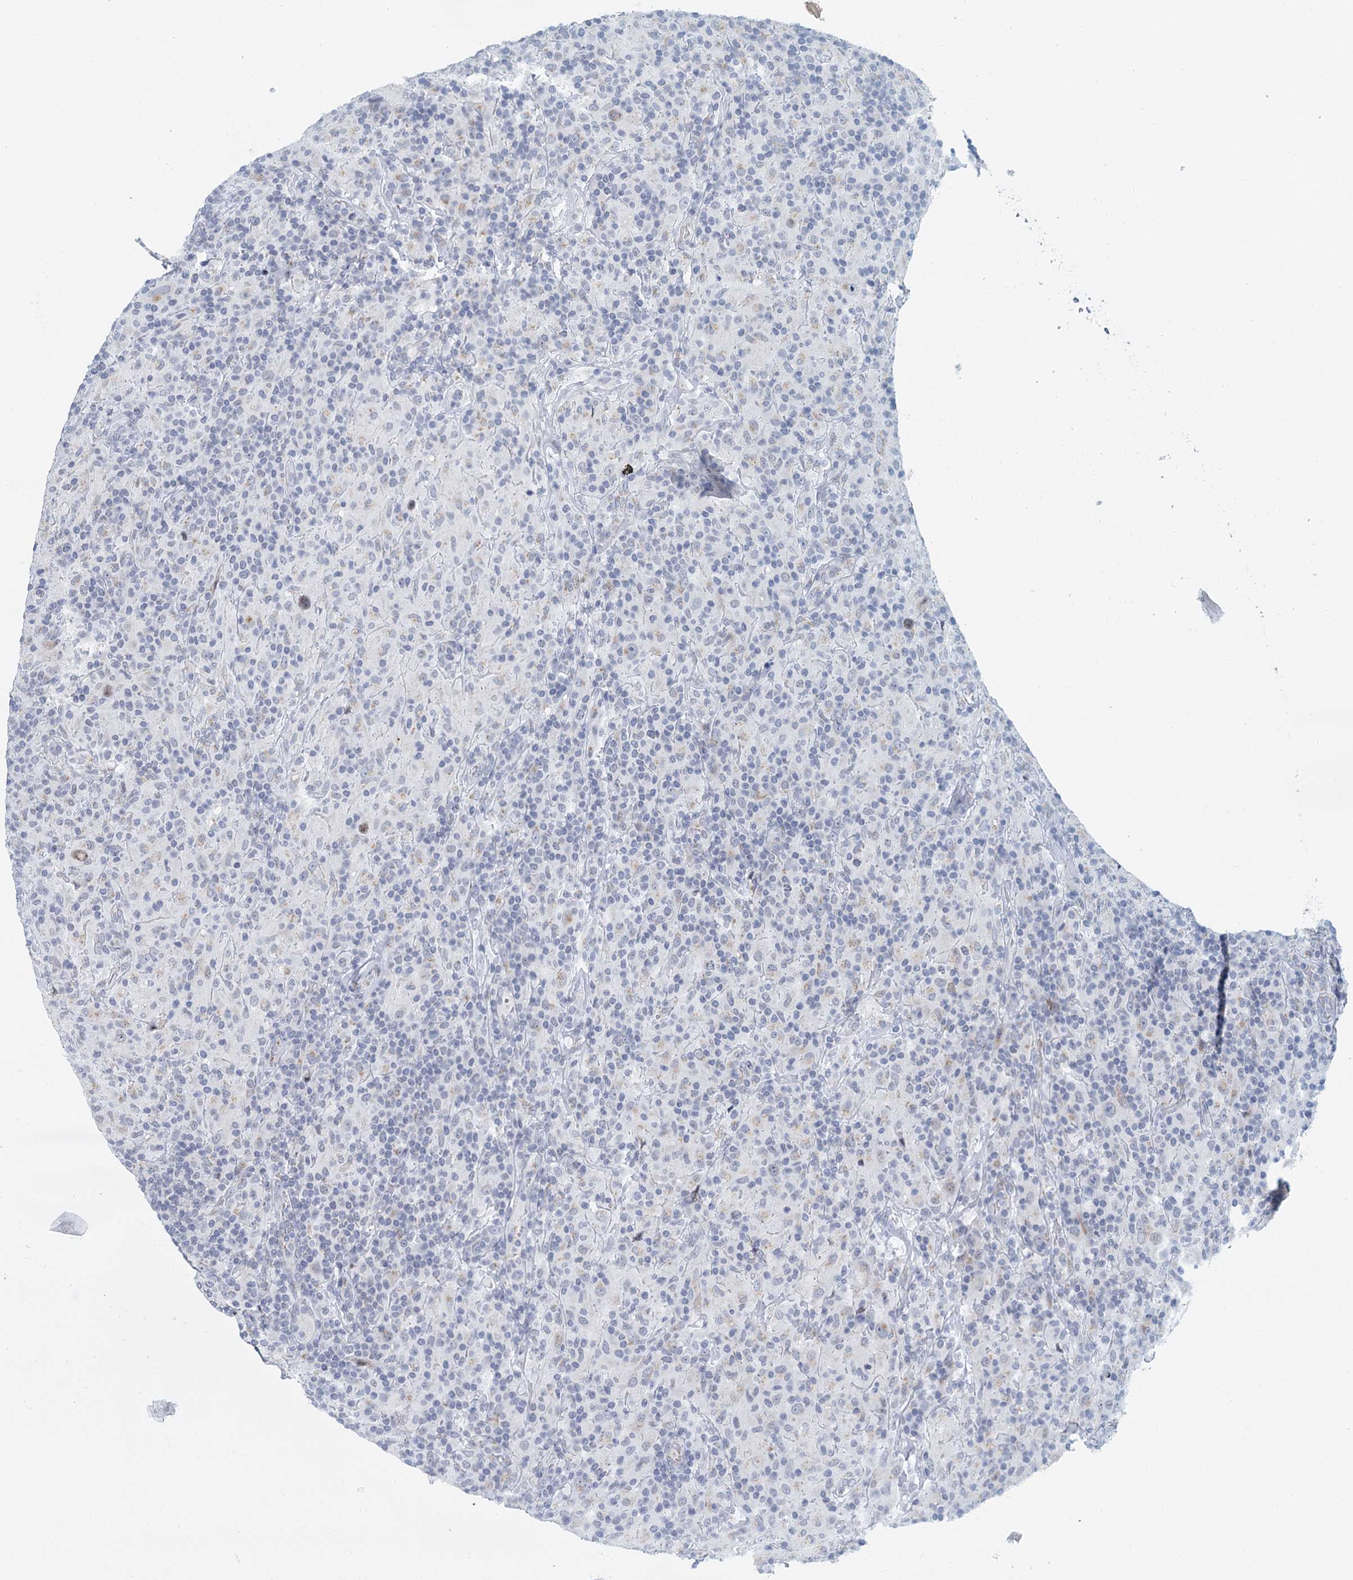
{"staining": {"intensity": "negative", "quantity": "none", "location": "none"}, "tissue": "lymphoma", "cell_type": "Tumor cells", "image_type": "cancer", "snomed": [{"axis": "morphology", "description": "Hodgkin's disease, NOS"}, {"axis": "topography", "description": "Lymph node"}], "caption": "There is no significant staining in tumor cells of lymphoma.", "gene": "ZNF527", "patient": {"sex": "male", "age": 70}}